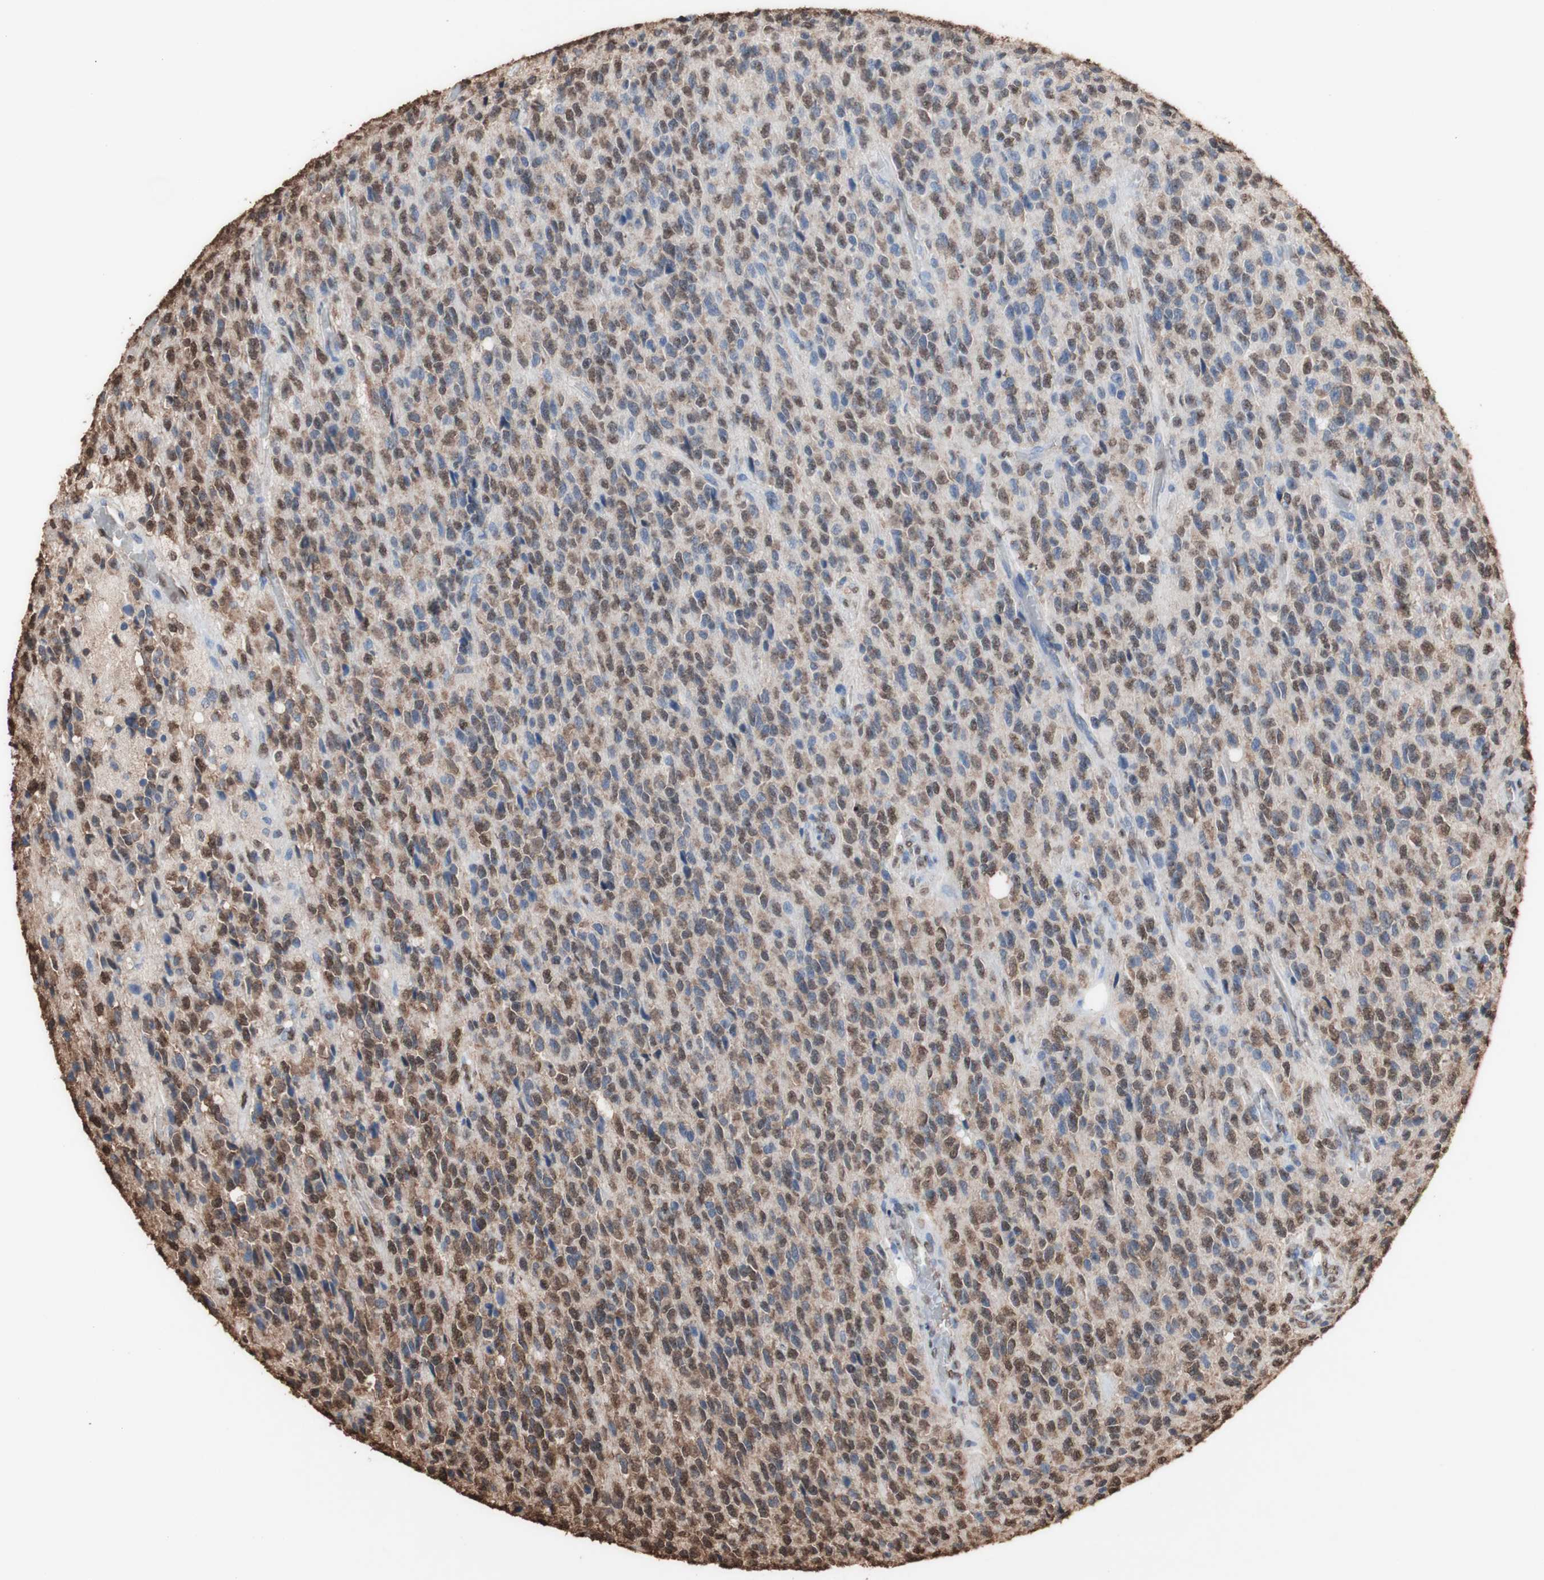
{"staining": {"intensity": "strong", "quantity": "25%-75%", "location": "cytoplasmic/membranous,nuclear"}, "tissue": "glioma", "cell_type": "Tumor cells", "image_type": "cancer", "snomed": [{"axis": "morphology", "description": "Glioma, malignant, High grade"}, {"axis": "topography", "description": "pancreas cauda"}], "caption": "Immunohistochemistry (IHC) (DAB (3,3'-diaminobenzidine)) staining of glioma exhibits strong cytoplasmic/membranous and nuclear protein positivity in about 25%-75% of tumor cells.", "gene": "PIDD1", "patient": {"sex": "male", "age": 60}}